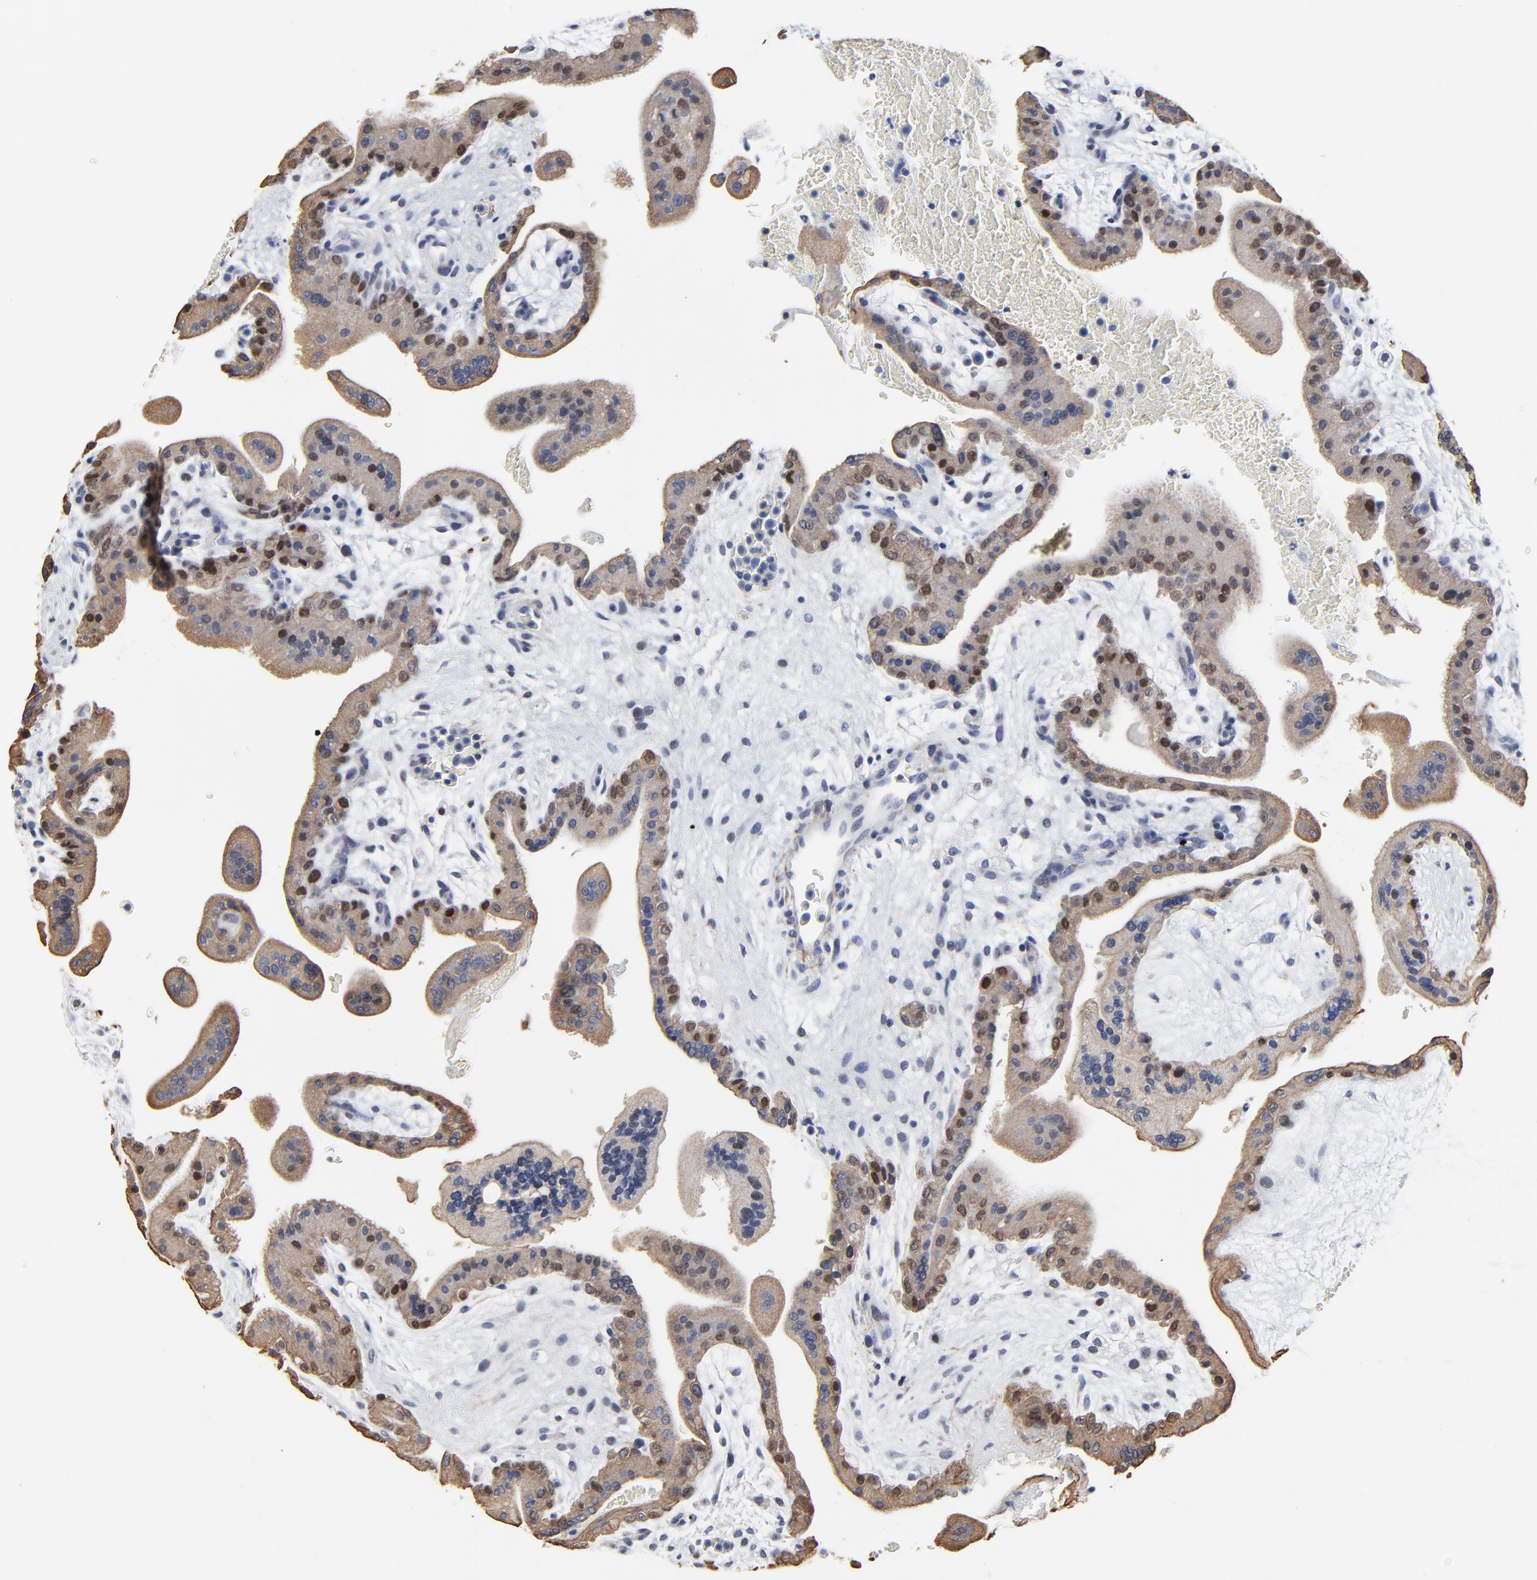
{"staining": {"intensity": "moderate", "quantity": "25%-75%", "location": "cytoplasmic/membranous,nuclear"}, "tissue": "placenta", "cell_type": "Trophoblastic cells", "image_type": "normal", "snomed": [{"axis": "morphology", "description": "Normal tissue, NOS"}, {"axis": "topography", "description": "Placenta"}], "caption": "Placenta stained for a protein displays moderate cytoplasmic/membranous,nuclear positivity in trophoblastic cells. Ihc stains the protein of interest in brown and the nuclei are stained blue.", "gene": "LNX1", "patient": {"sex": "female", "age": 35}}